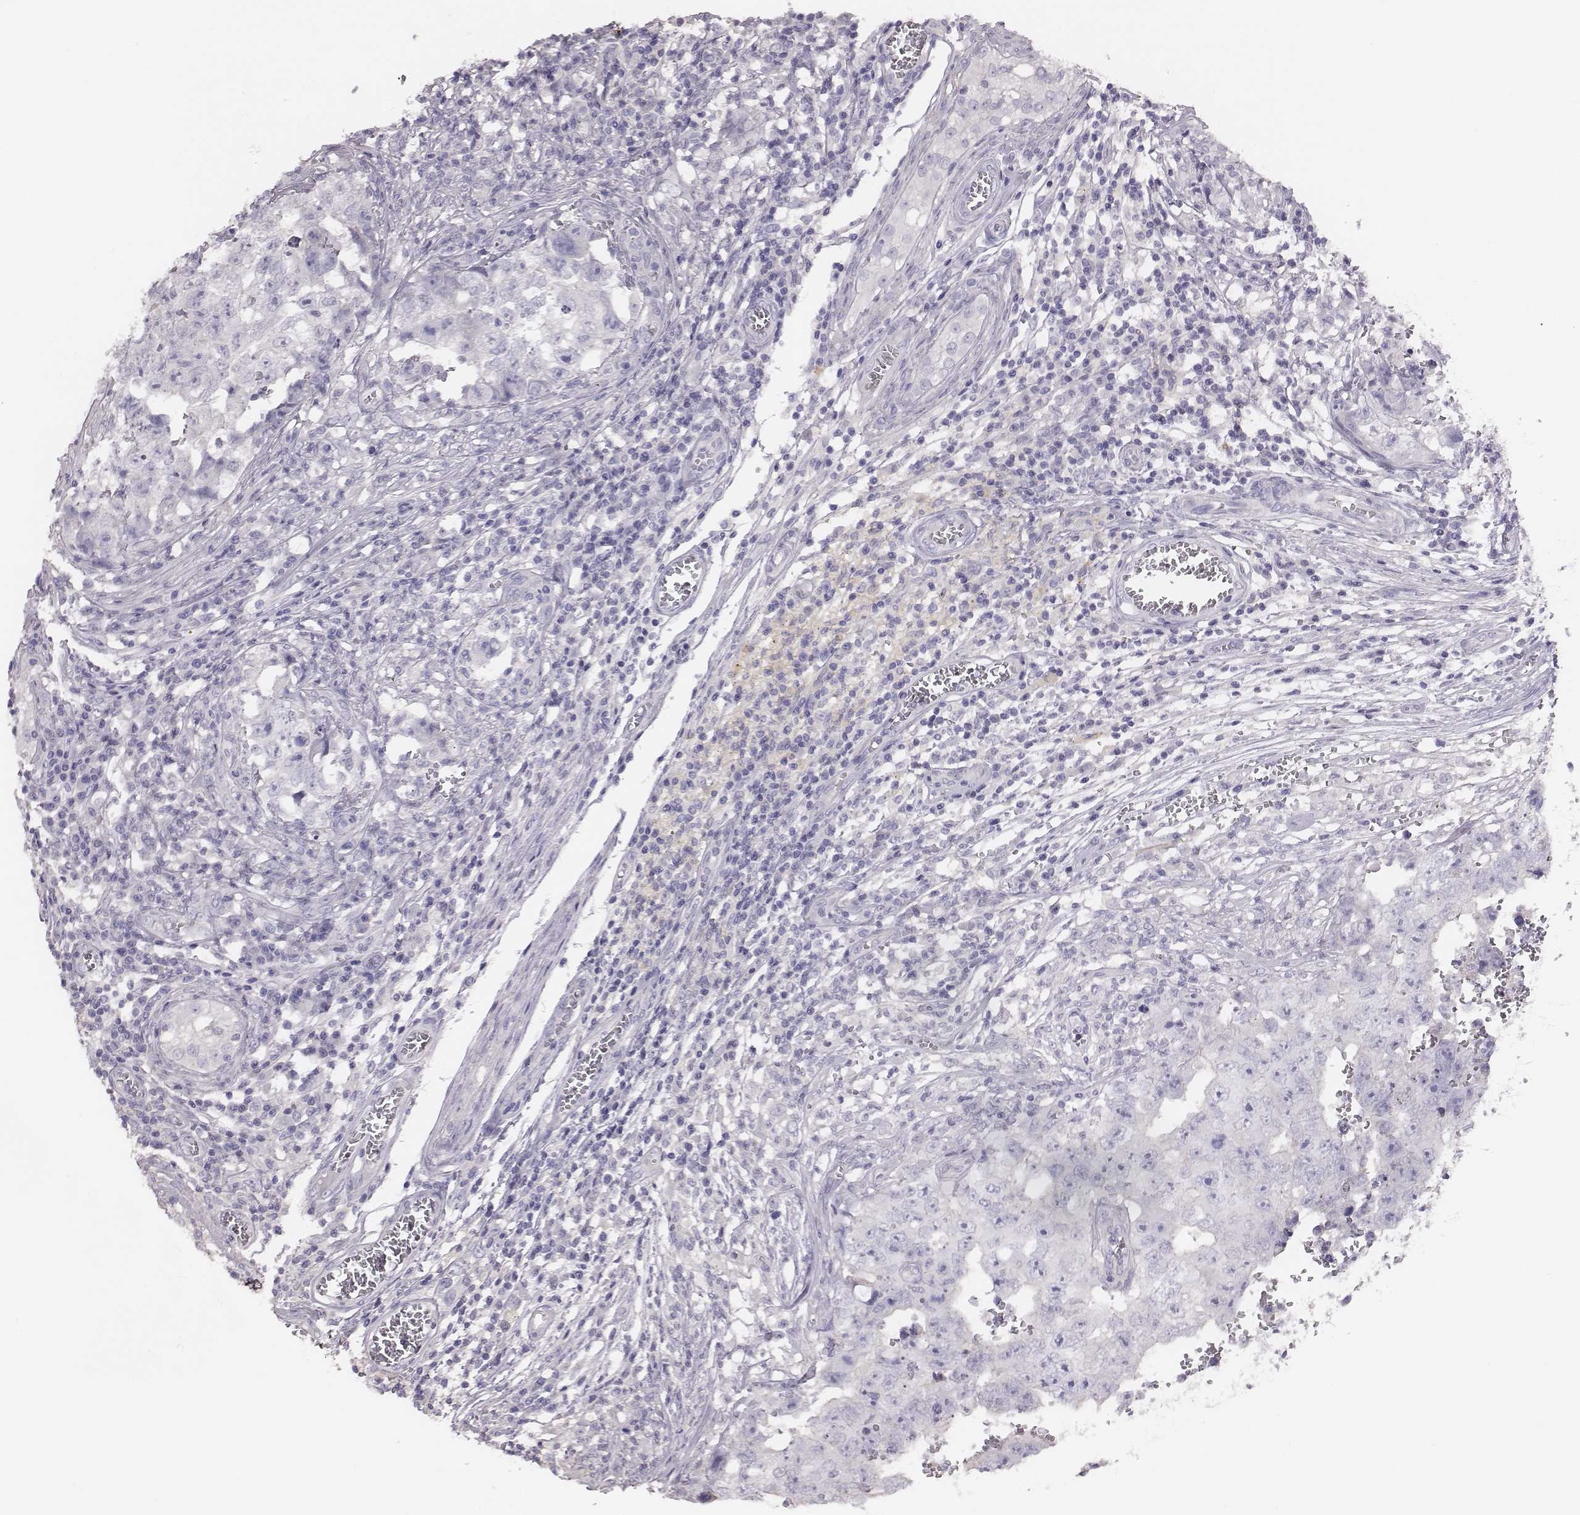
{"staining": {"intensity": "negative", "quantity": "none", "location": "none"}, "tissue": "testis cancer", "cell_type": "Tumor cells", "image_type": "cancer", "snomed": [{"axis": "morphology", "description": "Carcinoma, Embryonal, NOS"}, {"axis": "topography", "description": "Testis"}], "caption": "DAB immunohistochemical staining of embryonal carcinoma (testis) displays no significant staining in tumor cells. (DAB (3,3'-diaminobenzidine) IHC with hematoxylin counter stain).", "gene": "P2RY10", "patient": {"sex": "male", "age": 36}}